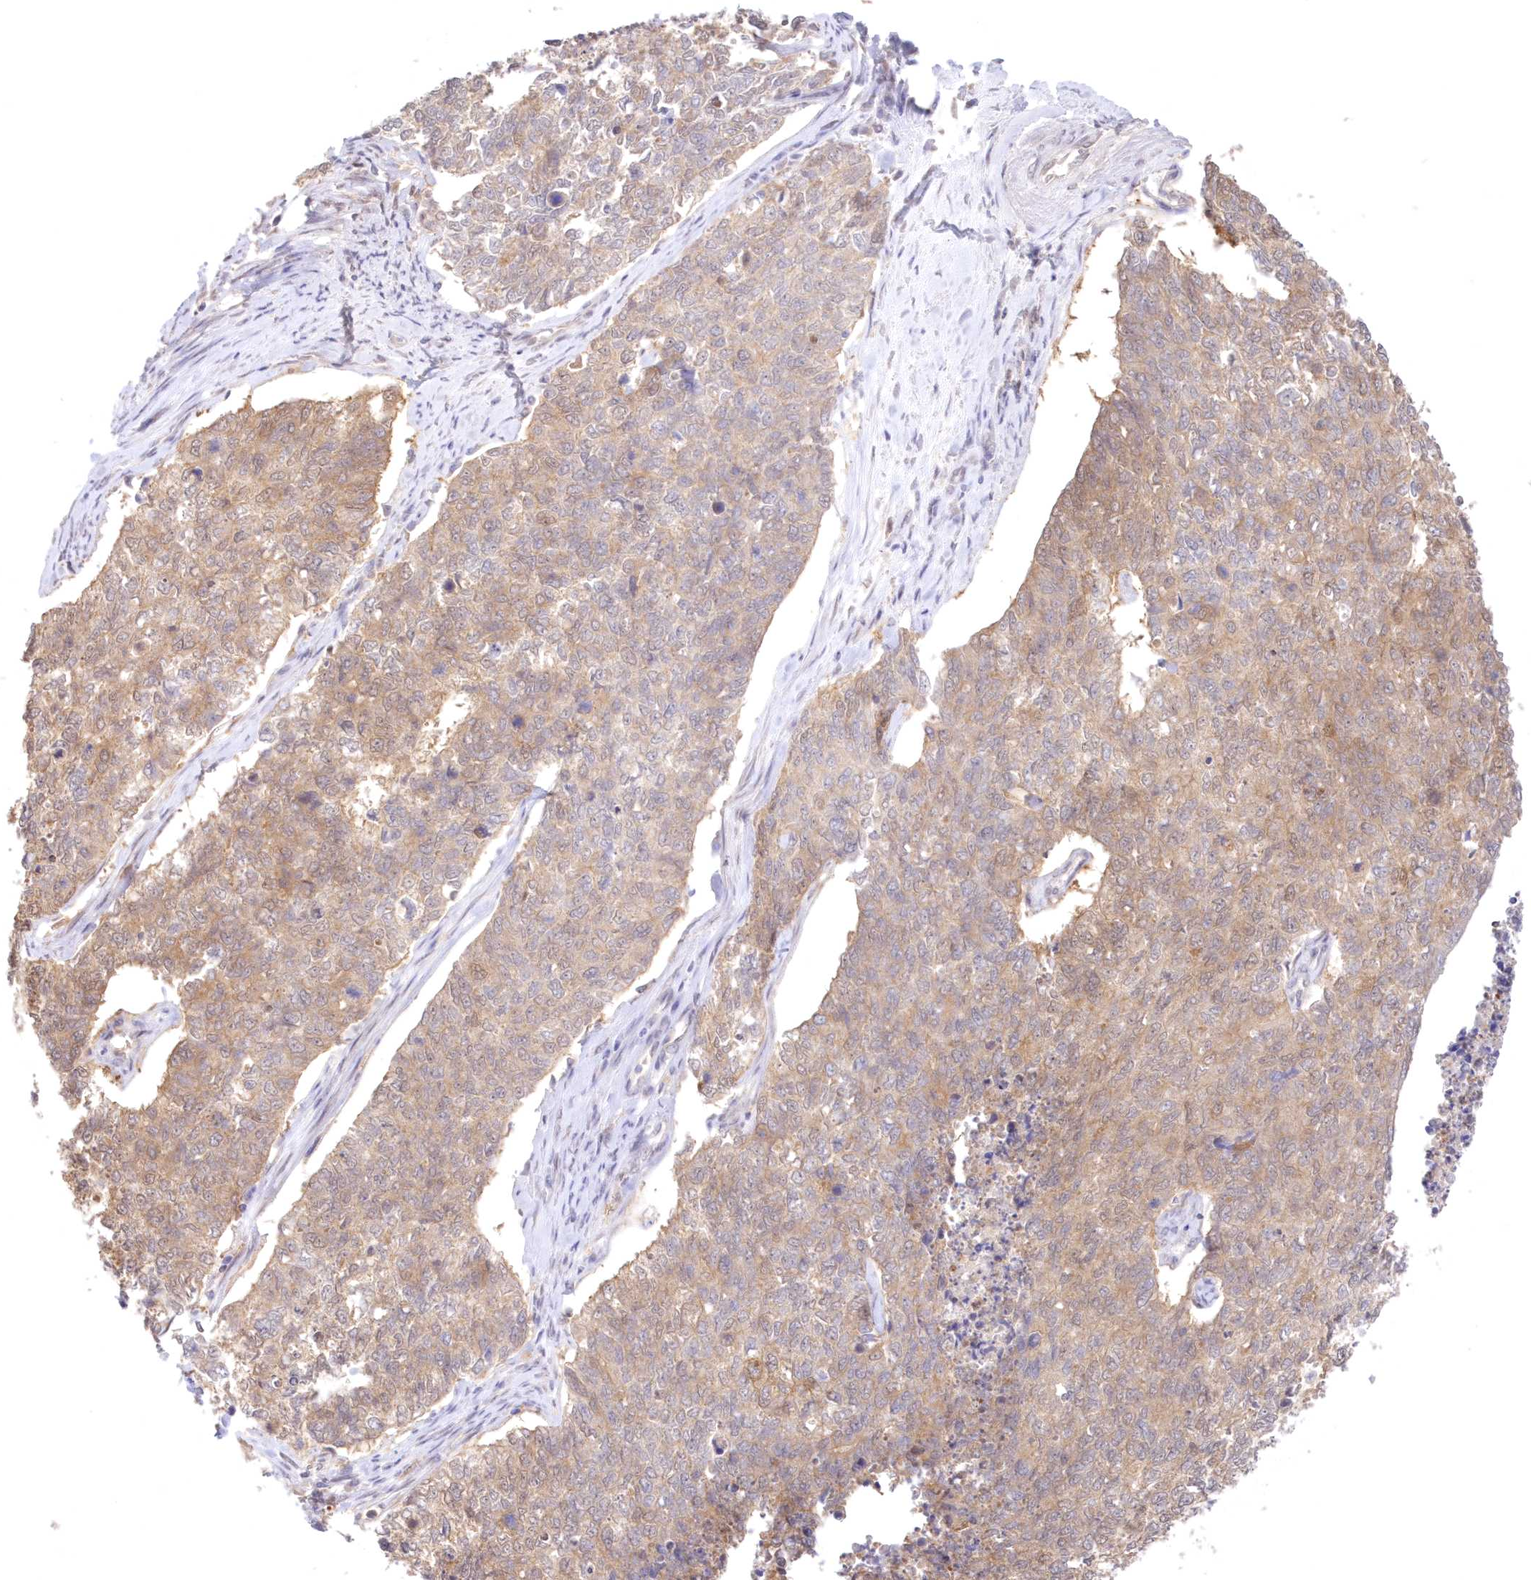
{"staining": {"intensity": "moderate", "quantity": ">75%", "location": "cytoplasmic/membranous"}, "tissue": "cervical cancer", "cell_type": "Tumor cells", "image_type": "cancer", "snomed": [{"axis": "morphology", "description": "Squamous cell carcinoma, NOS"}, {"axis": "topography", "description": "Cervix"}], "caption": "Tumor cells display moderate cytoplasmic/membranous staining in approximately >75% of cells in squamous cell carcinoma (cervical). Immunohistochemistry stains the protein of interest in brown and the nuclei are stained blue.", "gene": "RNPEP", "patient": {"sex": "female", "age": 63}}